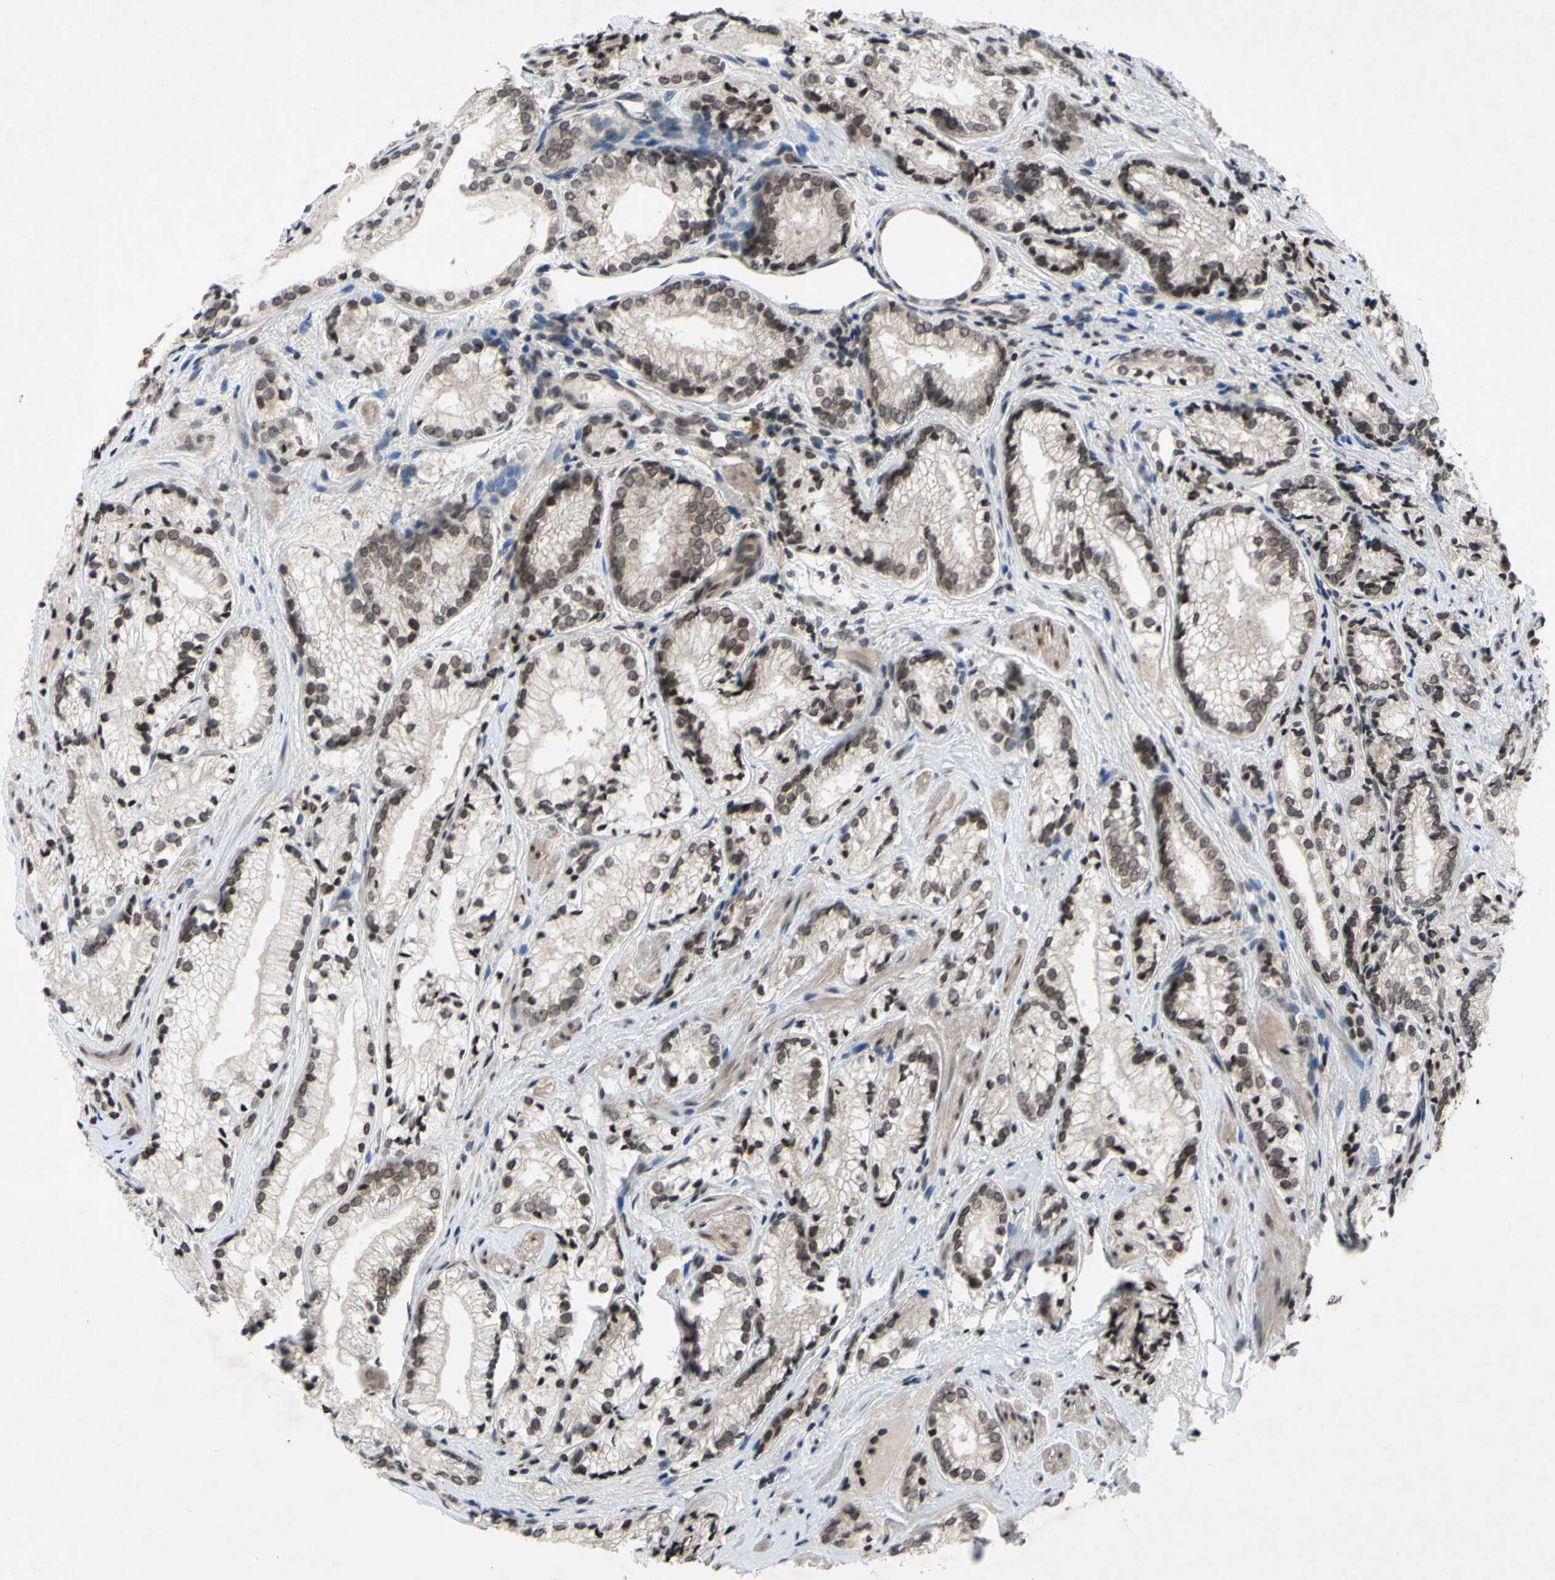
{"staining": {"intensity": "weak", "quantity": ">75%", "location": "cytoplasmic/membranous,nuclear"}, "tissue": "prostate cancer", "cell_type": "Tumor cells", "image_type": "cancer", "snomed": [{"axis": "morphology", "description": "Adenocarcinoma, Low grade"}, {"axis": "topography", "description": "Prostate"}], "caption": "Immunohistochemistry (IHC) (DAB (3,3'-diaminobenzidine)) staining of prostate cancer reveals weak cytoplasmic/membranous and nuclear protein staining in approximately >75% of tumor cells.", "gene": "XPO1", "patient": {"sex": "male", "age": 60}}